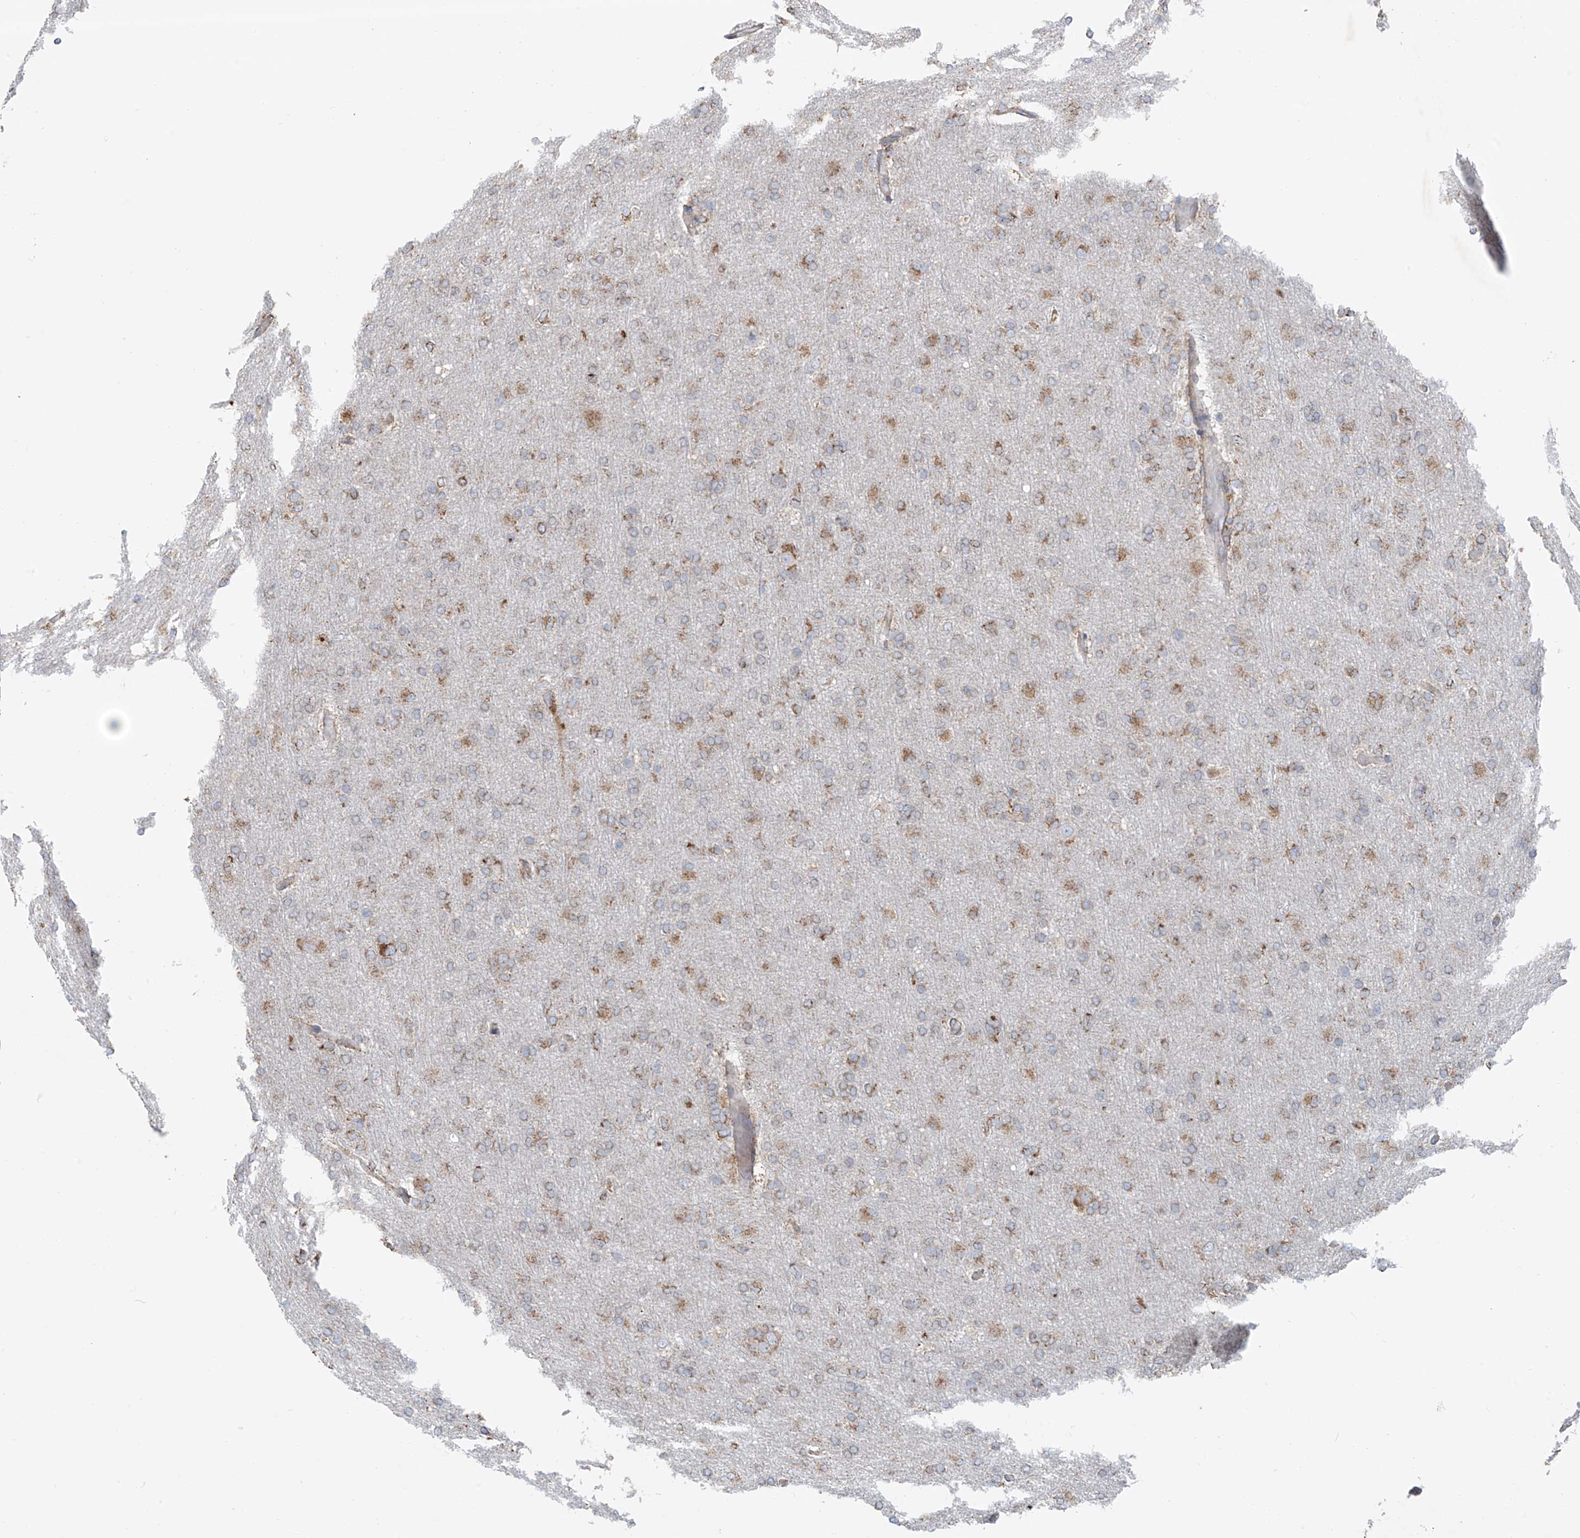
{"staining": {"intensity": "moderate", "quantity": ">75%", "location": "cytoplasmic/membranous"}, "tissue": "glioma", "cell_type": "Tumor cells", "image_type": "cancer", "snomed": [{"axis": "morphology", "description": "Glioma, malignant, High grade"}, {"axis": "topography", "description": "Cerebral cortex"}], "caption": "Approximately >75% of tumor cells in glioma demonstrate moderate cytoplasmic/membranous protein expression as visualized by brown immunohistochemical staining.", "gene": "ZNF354C", "patient": {"sex": "female", "age": 36}}